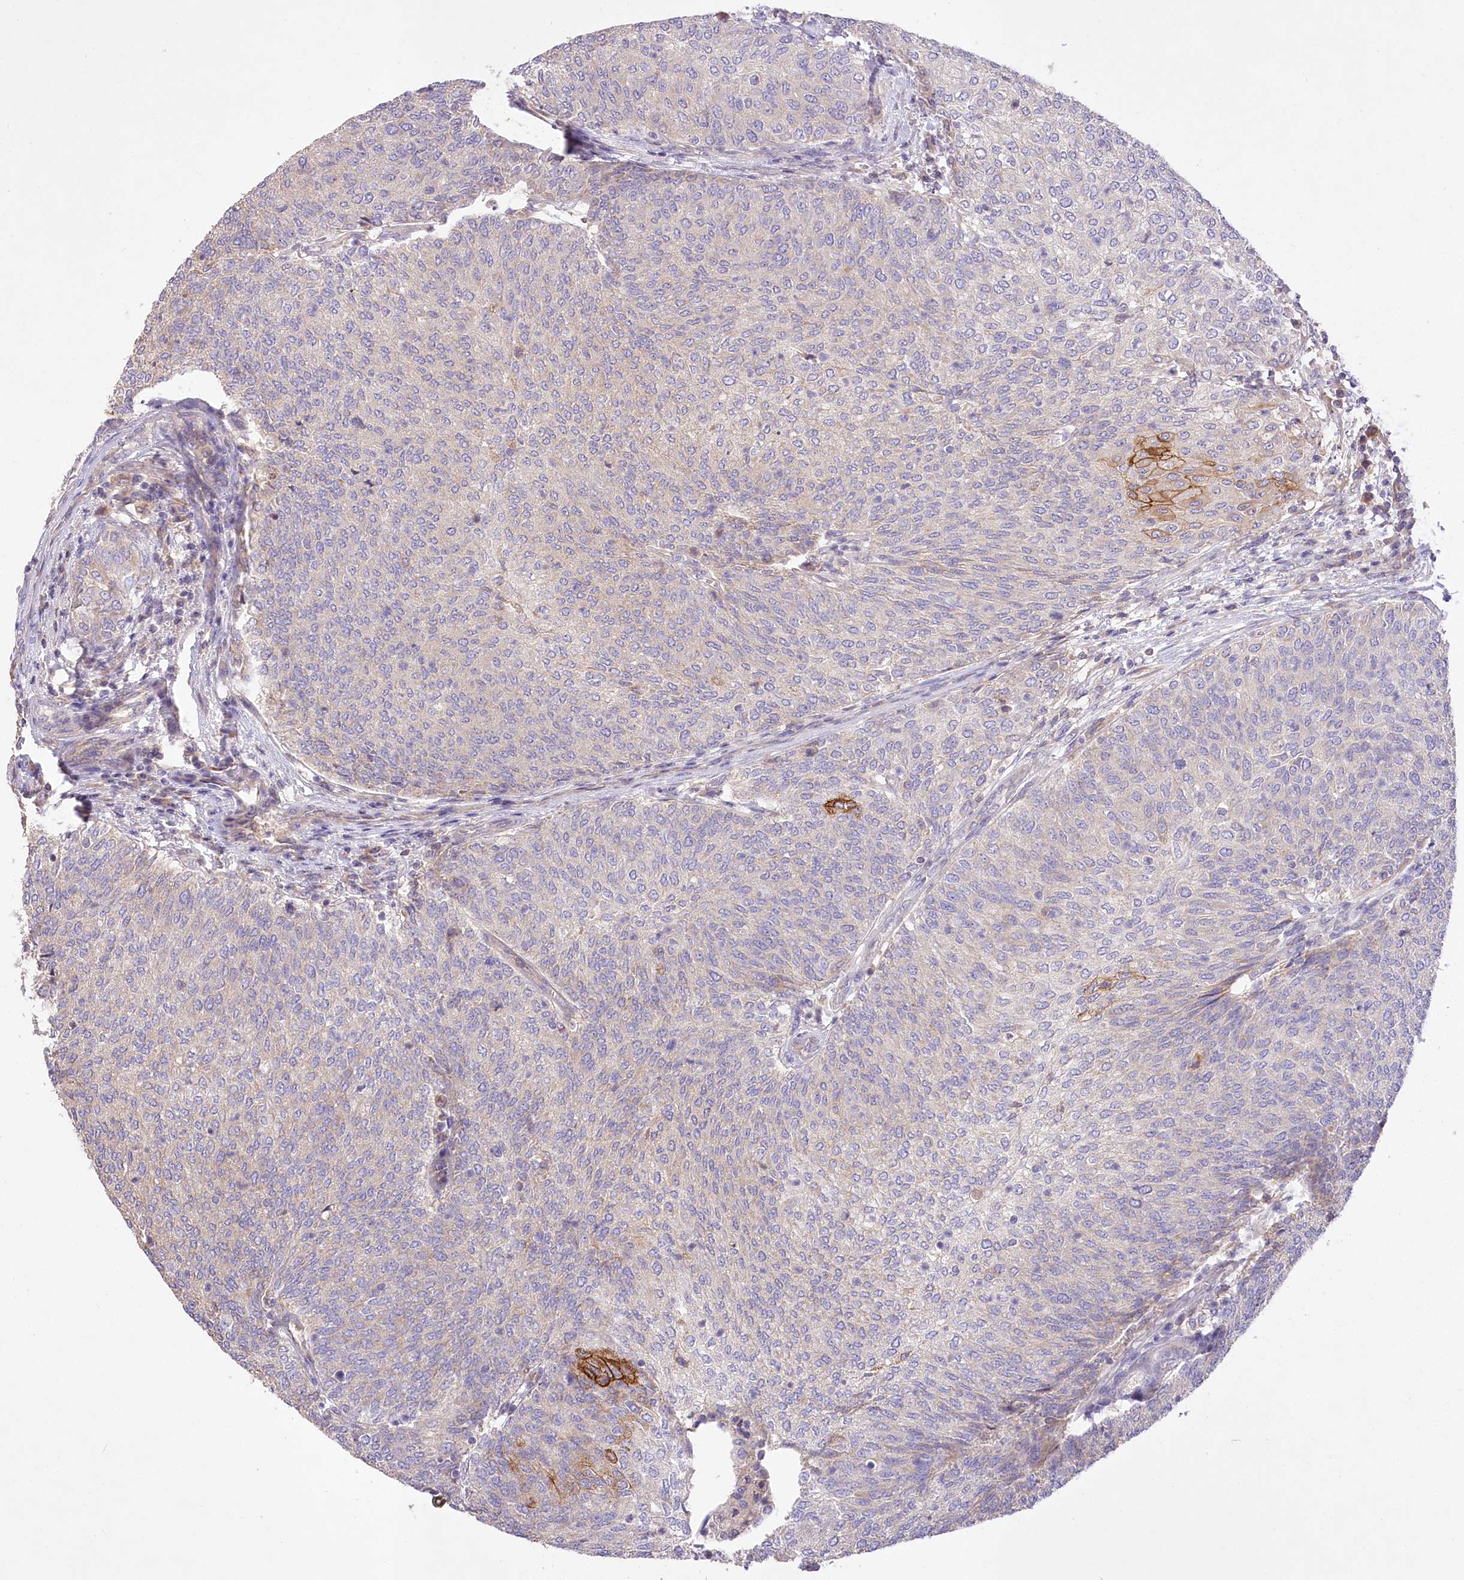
{"staining": {"intensity": "moderate", "quantity": "<25%", "location": "cytoplasmic/membranous"}, "tissue": "urothelial cancer", "cell_type": "Tumor cells", "image_type": "cancer", "snomed": [{"axis": "morphology", "description": "Urothelial carcinoma, Low grade"}, {"axis": "topography", "description": "Urinary bladder"}], "caption": "Immunohistochemical staining of human urothelial cancer reveals moderate cytoplasmic/membranous protein staining in about <25% of tumor cells.", "gene": "PBLD", "patient": {"sex": "female", "age": 79}}